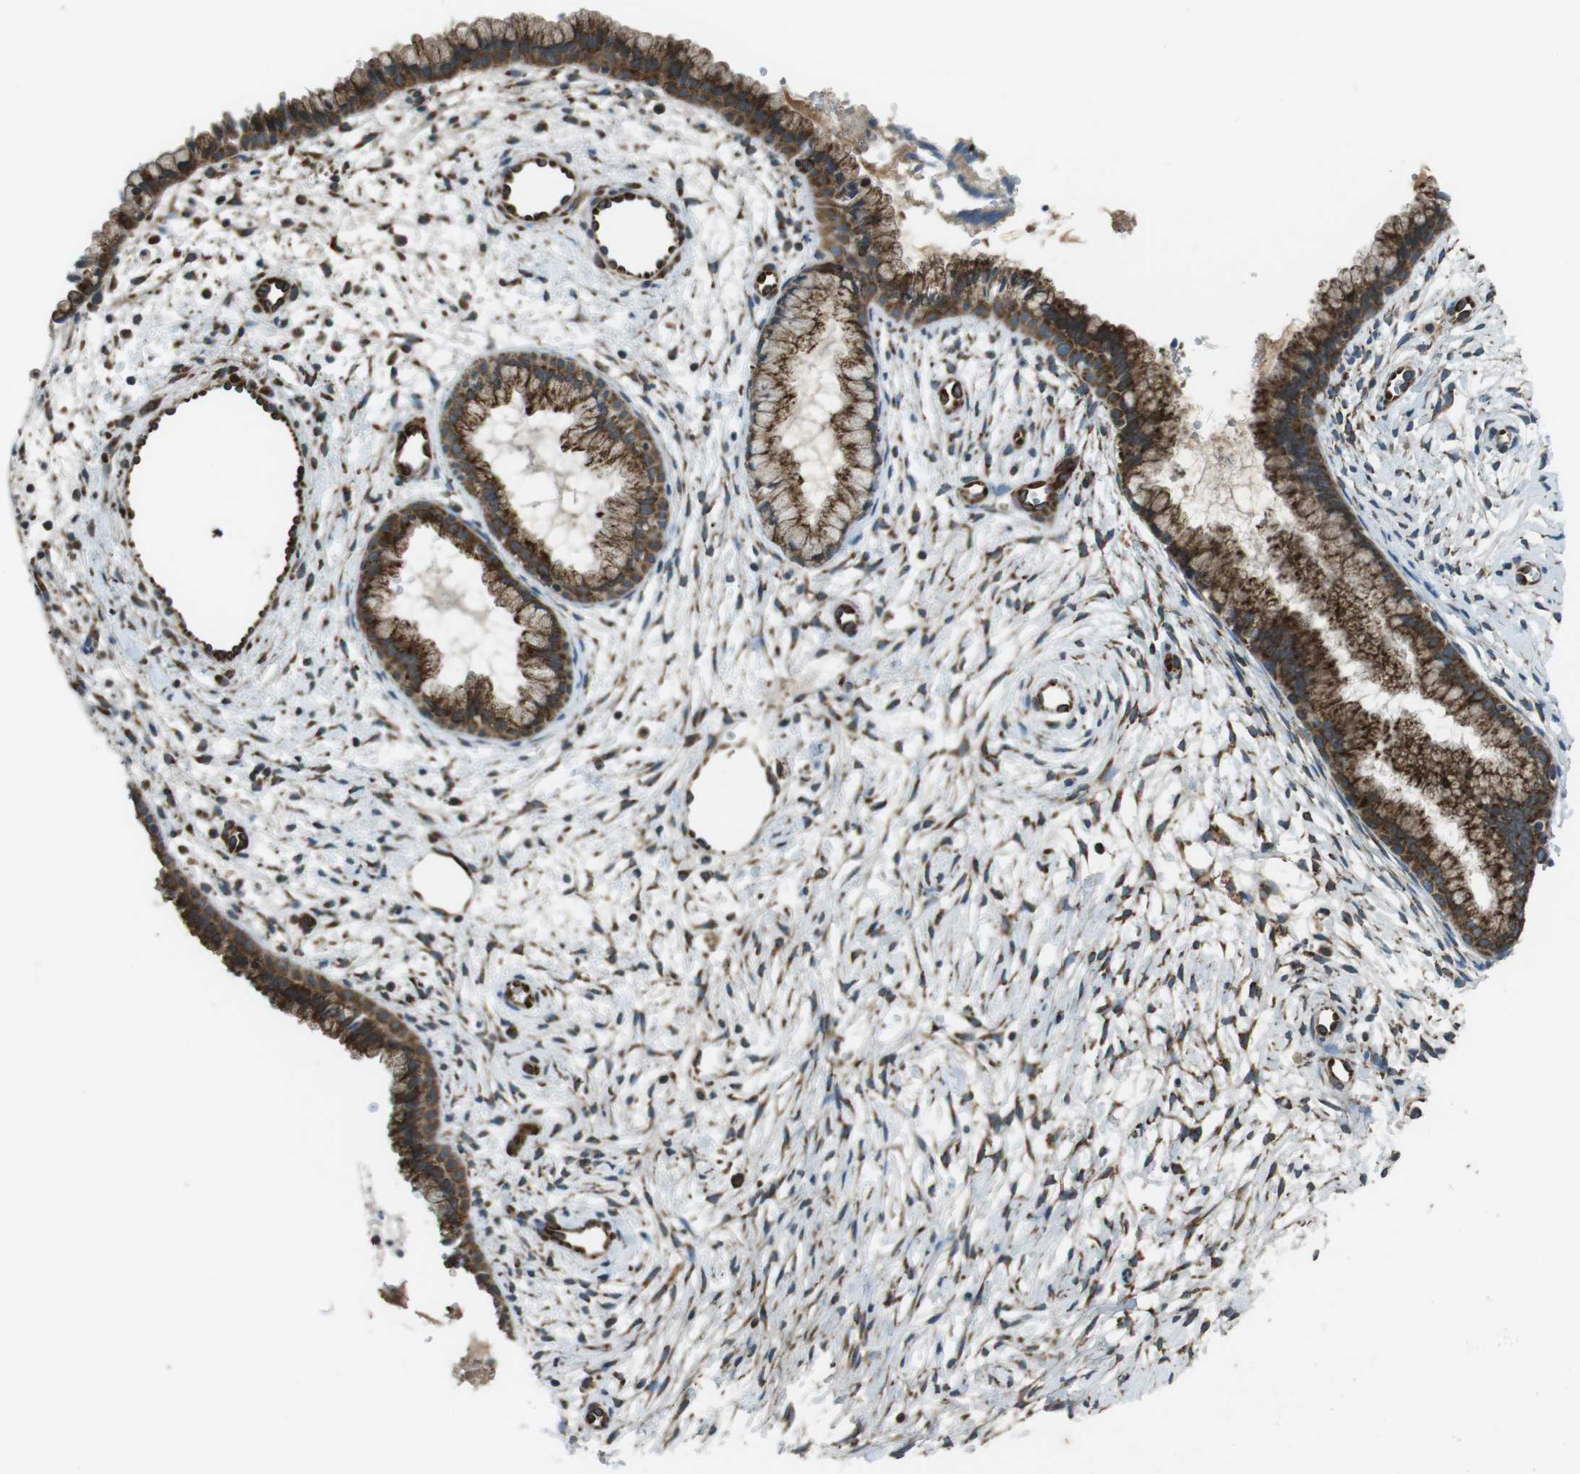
{"staining": {"intensity": "strong", "quantity": ">75%", "location": "cytoplasmic/membranous"}, "tissue": "cervix", "cell_type": "Glandular cells", "image_type": "normal", "snomed": [{"axis": "morphology", "description": "Normal tissue, NOS"}, {"axis": "topography", "description": "Cervix"}], "caption": "Approximately >75% of glandular cells in unremarkable human cervix show strong cytoplasmic/membranous protein expression as visualized by brown immunohistochemical staining.", "gene": "KTN1", "patient": {"sex": "female", "age": 39}}